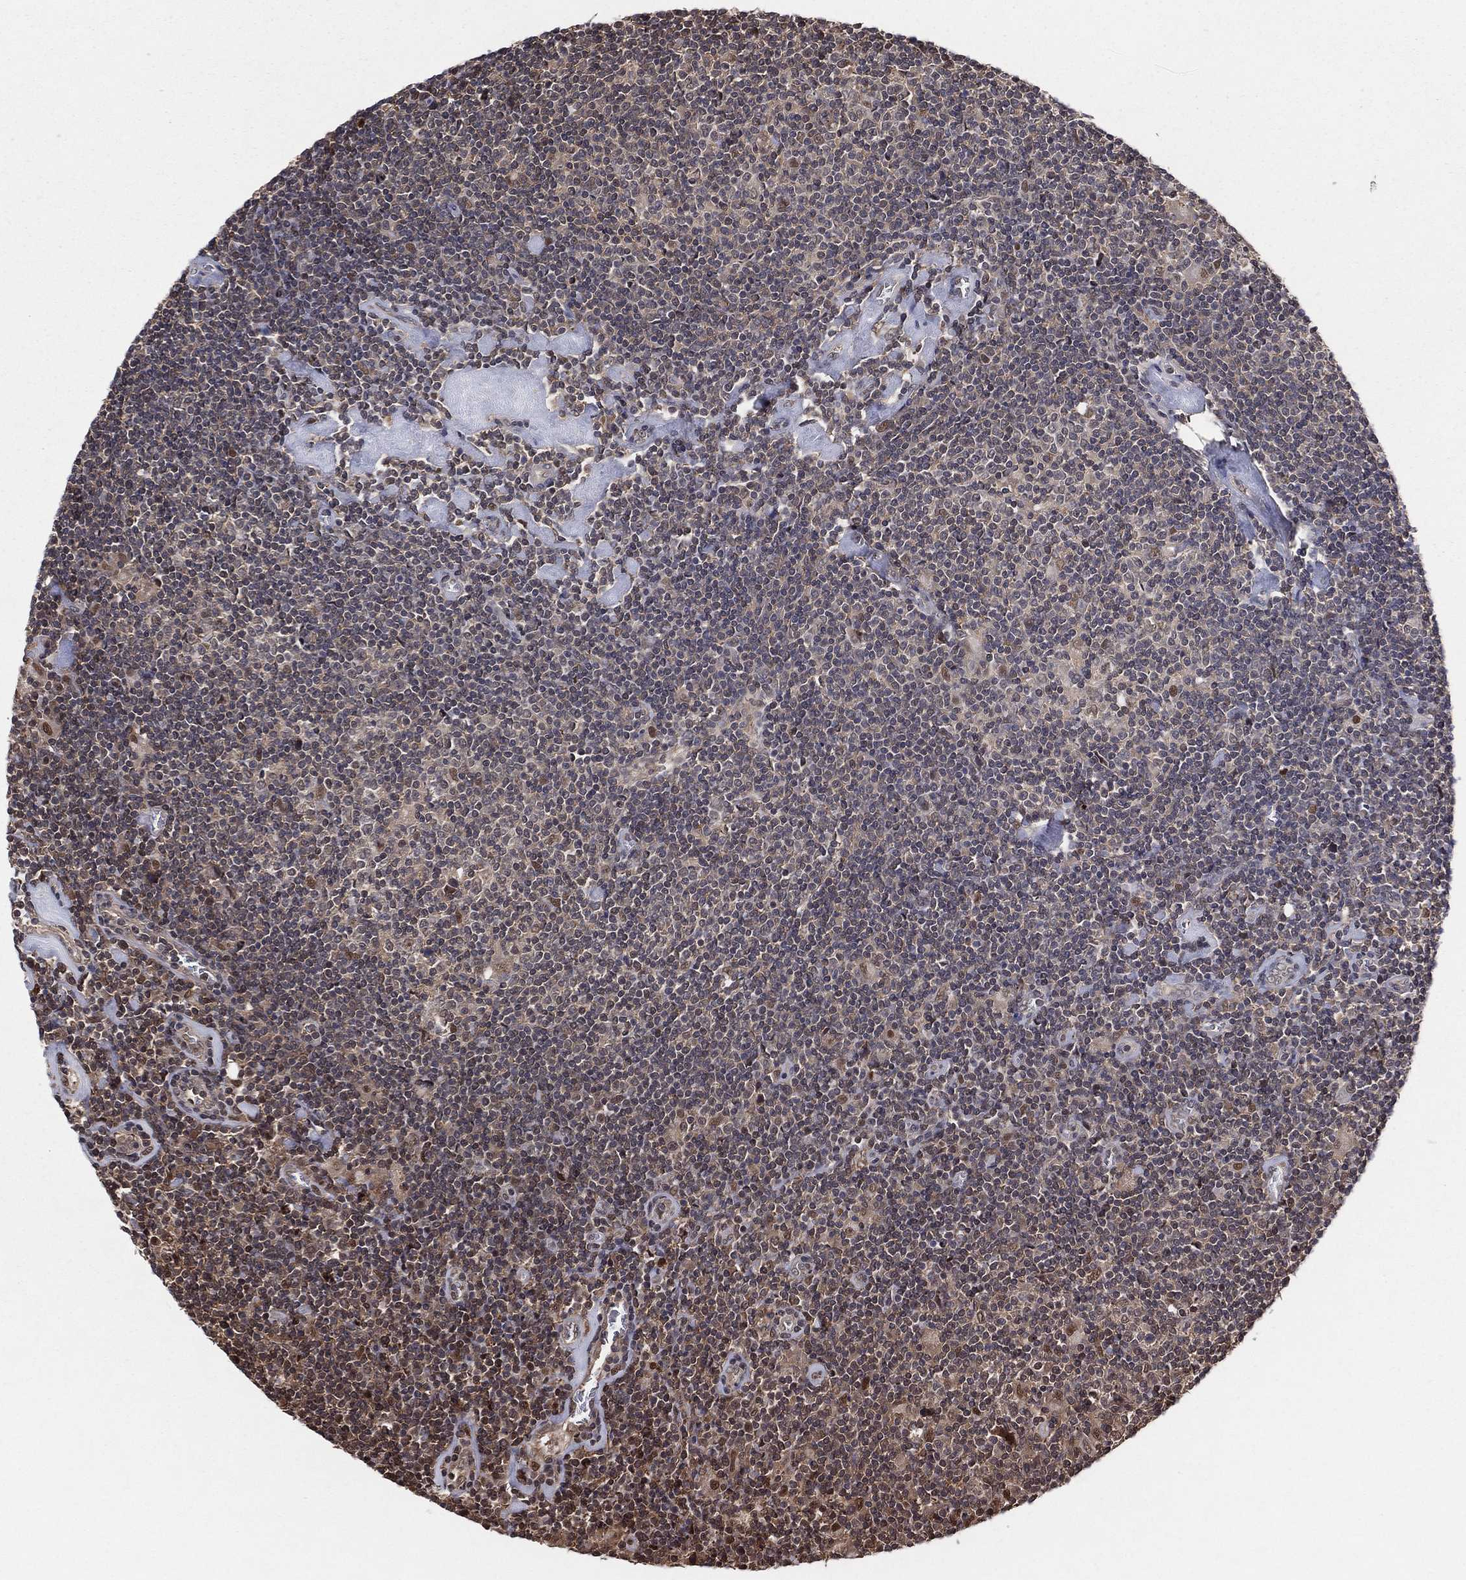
{"staining": {"intensity": "moderate", "quantity": "25%-75%", "location": "cytoplasmic/membranous,nuclear"}, "tissue": "lymphoma", "cell_type": "Tumor cells", "image_type": "cancer", "snomed": [{"axis": "morphology", "description": "Hodgkin's disease, NOS"}, {"axis": "topography", "description": "Lymph node"}], "caption": "This histopathology image exhibits lymphoma stained with immunohistochemistry (IHC) to label a protein in brown. The cytoplasmic/membranous and nuclear of tumor cells show moderate positivity for the protein. Nuclei are counter-stained blue.", "gene": "ICOSLG", "patient": {"sex": "male", "age": 40}}